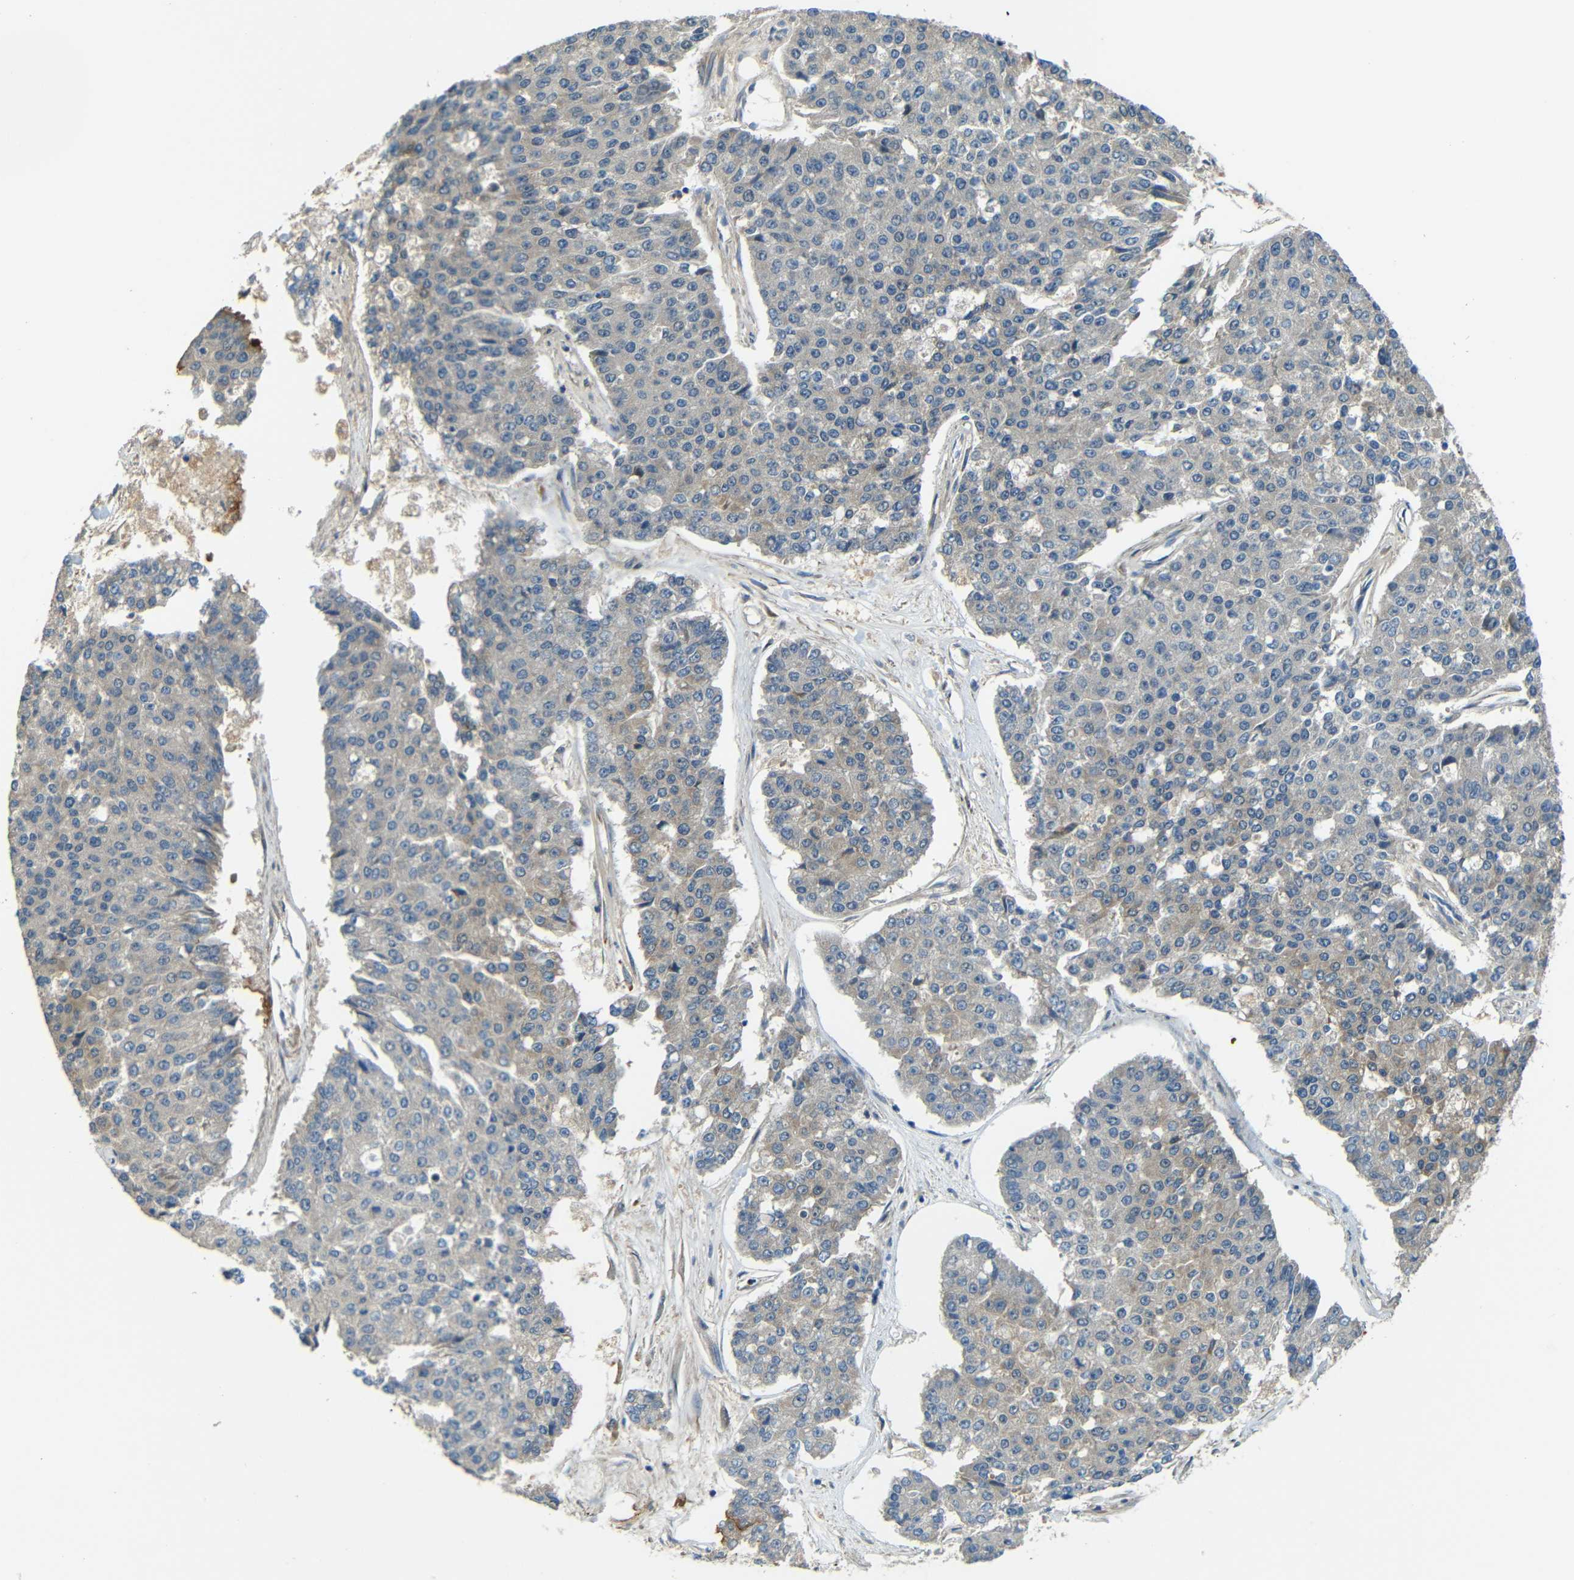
{"staining": {"intensity": "weak", "quantity": "<25%", "location": "cytoplasmic/membranous"}, "tissue": "pancreatic cancer", "cell_type": "Tumor cells", "image_type": "cancer", "snomed": [{"axis": "morphology", "description": "Adenocarcinoma, NOS"}, {"axis": "topography", "description": "Pancreas"}], "caption": "The immunohistochemistry (IHC) photomicrograph has no significant staining in tumor cells of pancreatic adenocarcinoma tissue. The staining is performed using DAB (3,3'-diaminobenzidine) brown chromogen with nuclei counter-stained in using hematoxylin.", "gene": "FNDC3A", "patient": {"sex": "male", "age": 50}}